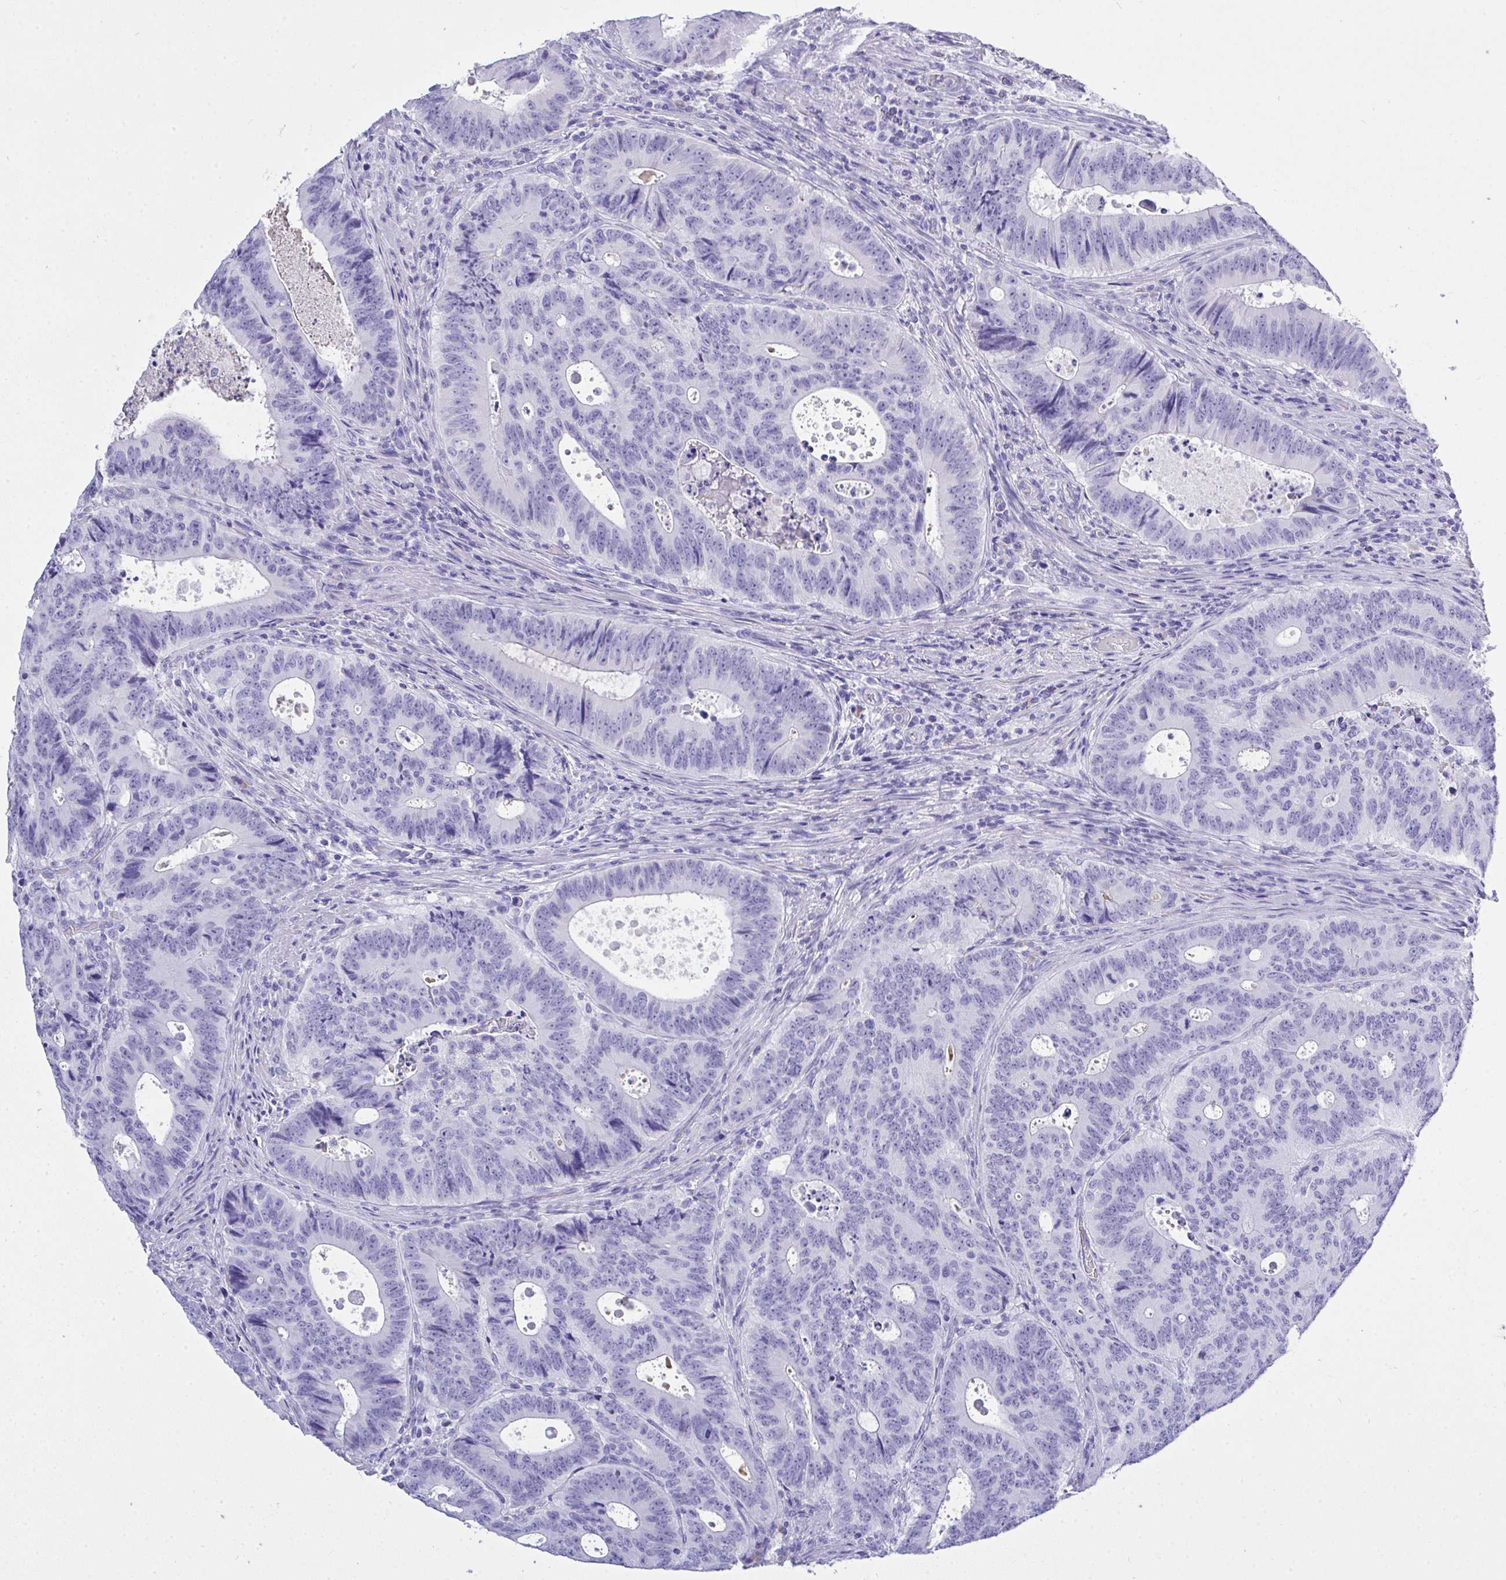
{"staining": {"intensity": "negative", "quantity": "none", "location": "none"}, "tissue": "colorectal cancer", "cell_type": "Tumor cells", "image_type": "cancer", "snomed": [{"axis": "morphology", "description": "Adenocarcinoma, NOS"}, {"axis": "topography", "description": "Colon"}], "caption": "Immunohistochemical staining of human colorectal adenocarcinoma reveals no significant expression in tumor cells. Brightfield microscopy of immunohistochemistry (IHC) stained with DAB (3,3'-diaminobenzidine) (brown) and hematoxylin (blue), captured at high magnification.", "gene": "AKR1D1", "patient": {"sex": "male", "age": 62}}